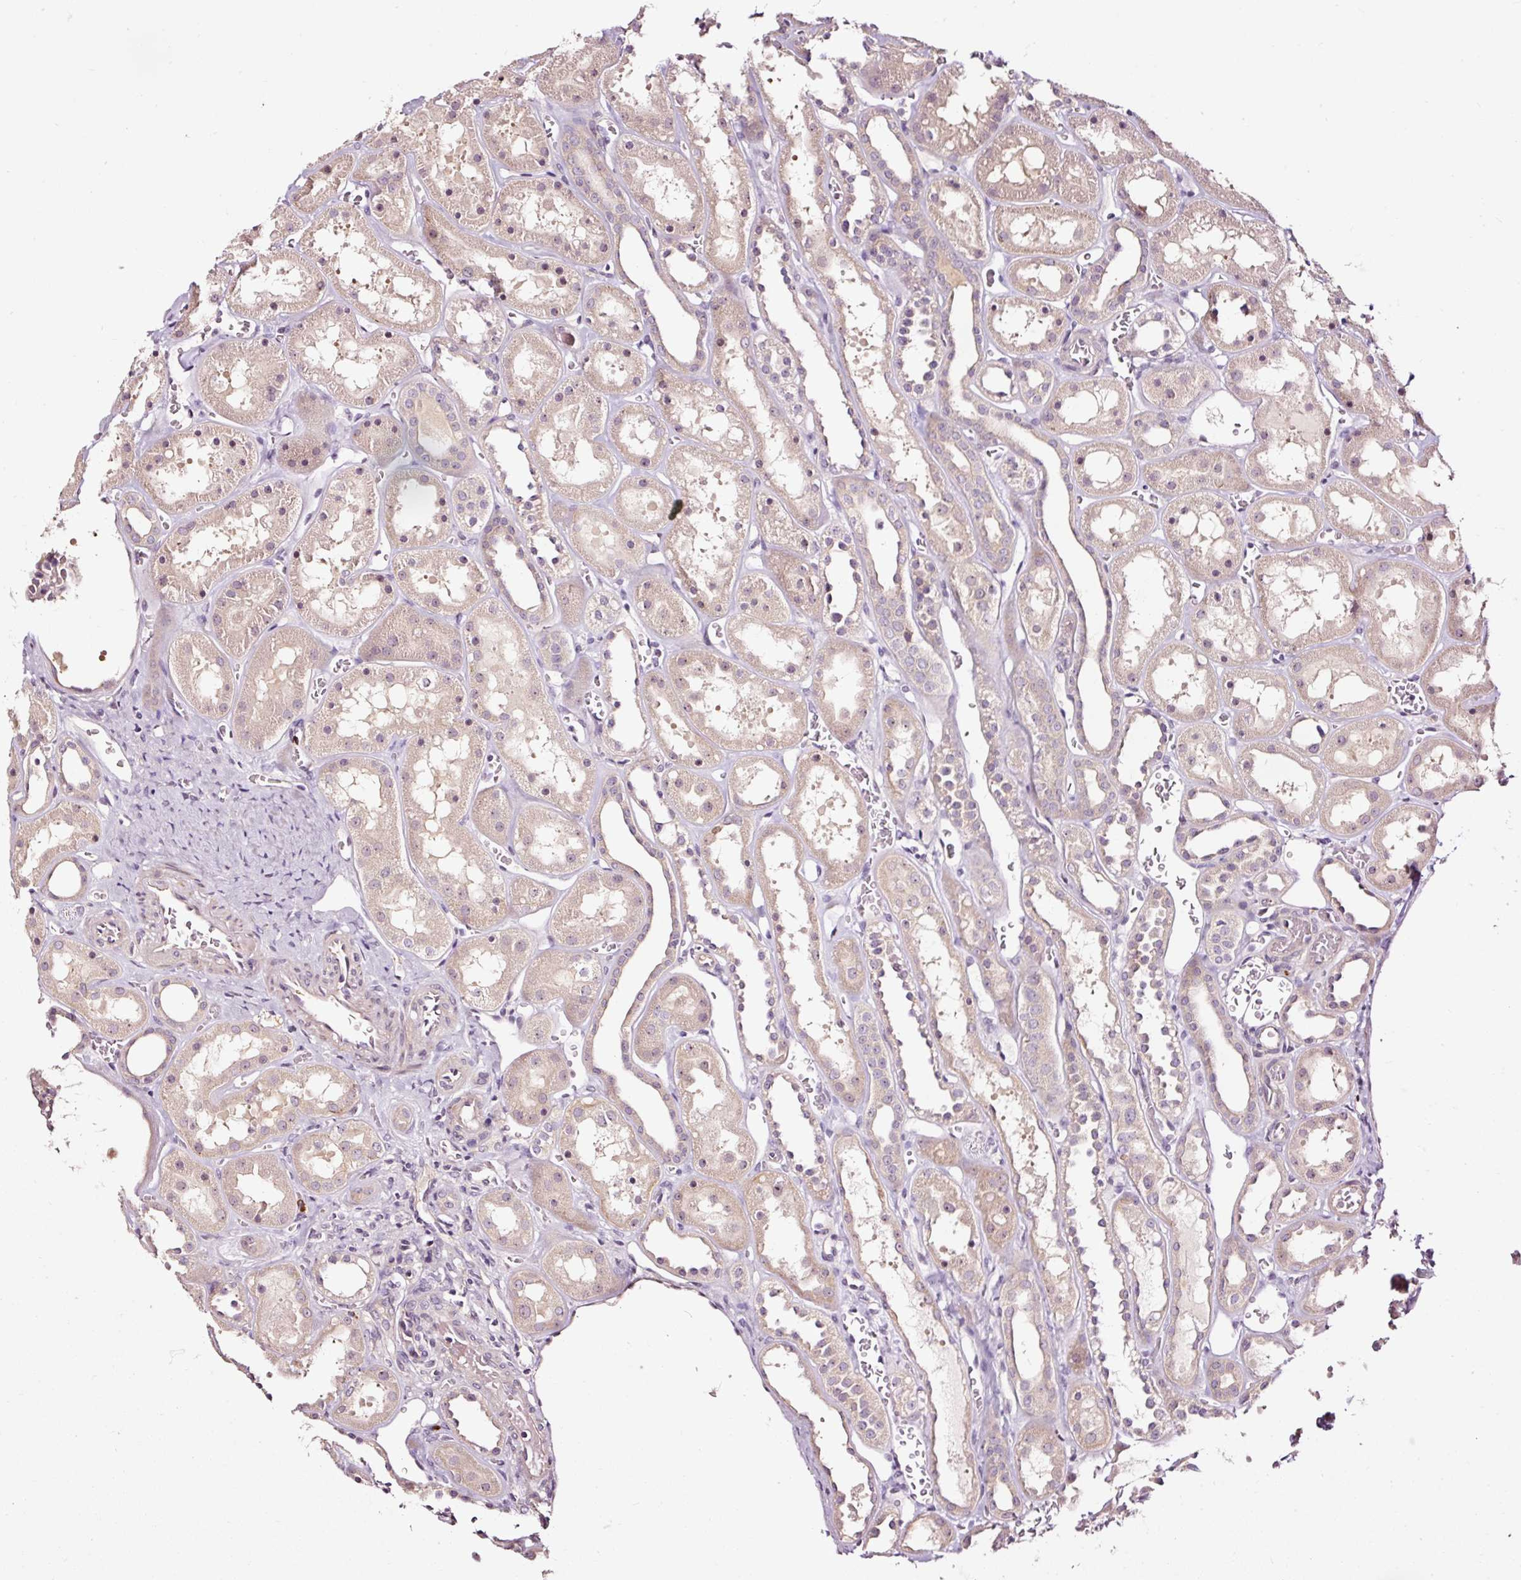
{"staining": {"intensity": "moderate", "quantity": "<25%", "location": "cytoplasmic/membranous"}, "tissue": "kidney", "cell_type": "Cells in glomeruli", "image_type": "normal", "snomed": [{"axis": "morphology", "description": "Normal tissue, NOS"}, {"axis": "topography", "description": "Kidney"}], "caption": "This is an image of IHC staining of unremarkable kidney, which shows moderate positivity in the cytoplasmic/membranous of cells in glomeruli.", "gene": "UTP14A", "patient": {"sex": "female", "age": 41}}